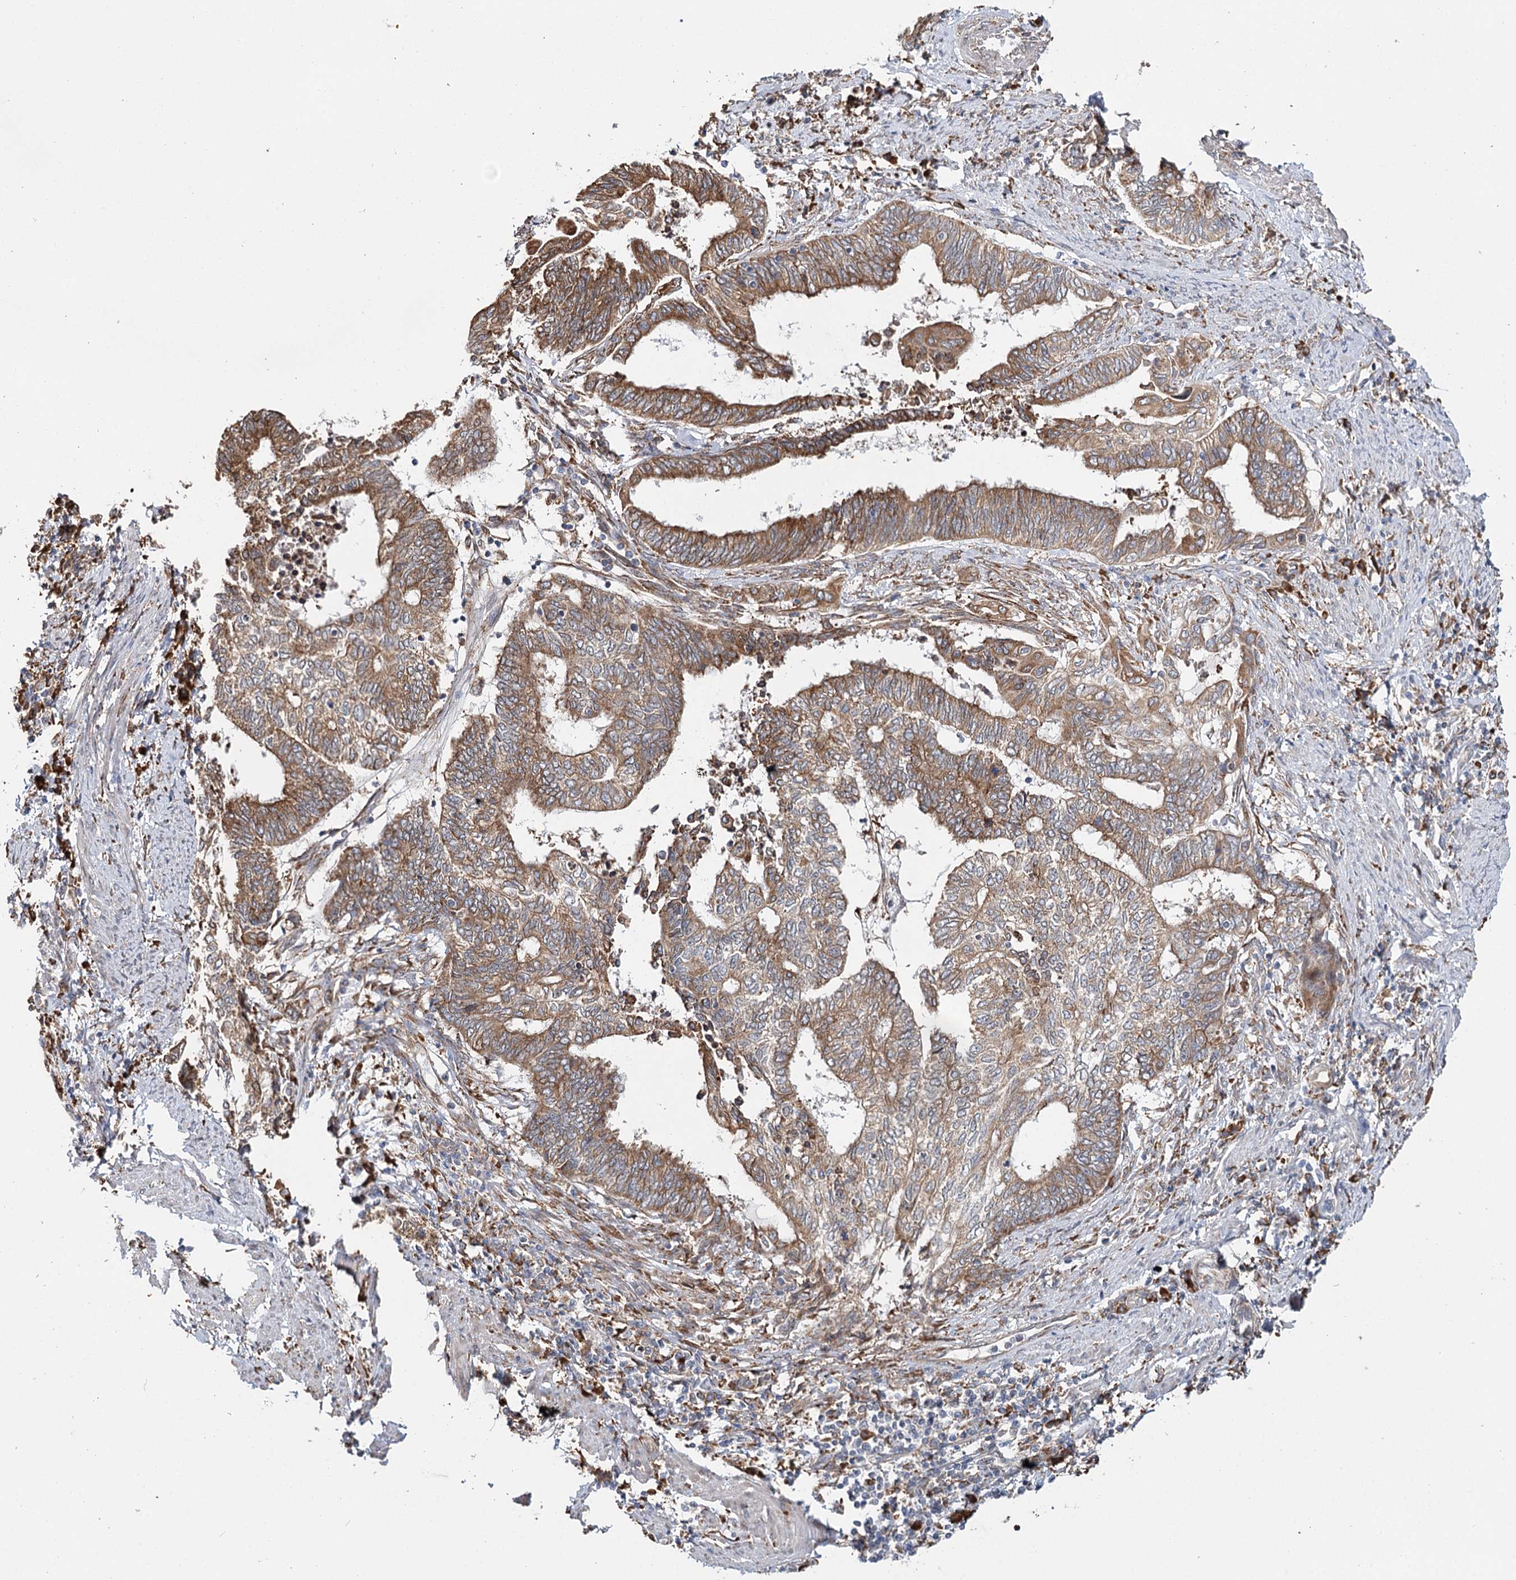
{"staining": {"intensity": "strong", "quantity": ">75%", "location": "cytoplasmic/membranous"}, "tissue": "endometrial cancer", "cell_type": "Tumor cells", "image_type": "cancer", "snomed": [{"axis": "morphology", "description": "Adenocarcinoma, NOS"}, {"axis": "topography", "description": "Uterus"}, {"axis": "topography", "description": "Endometrium"}], "caption": "Immunohistochemistry (IHC) (DAB (3,3'-diaminobenzidine)) staining of human endometrial cancer (adenocarcinoma) displays strong cytoplasmic/membranous protein expression in about >75% of tumor cells.", "gene": "VEGFA", "patient": {"sex": "female", "age": 70}}